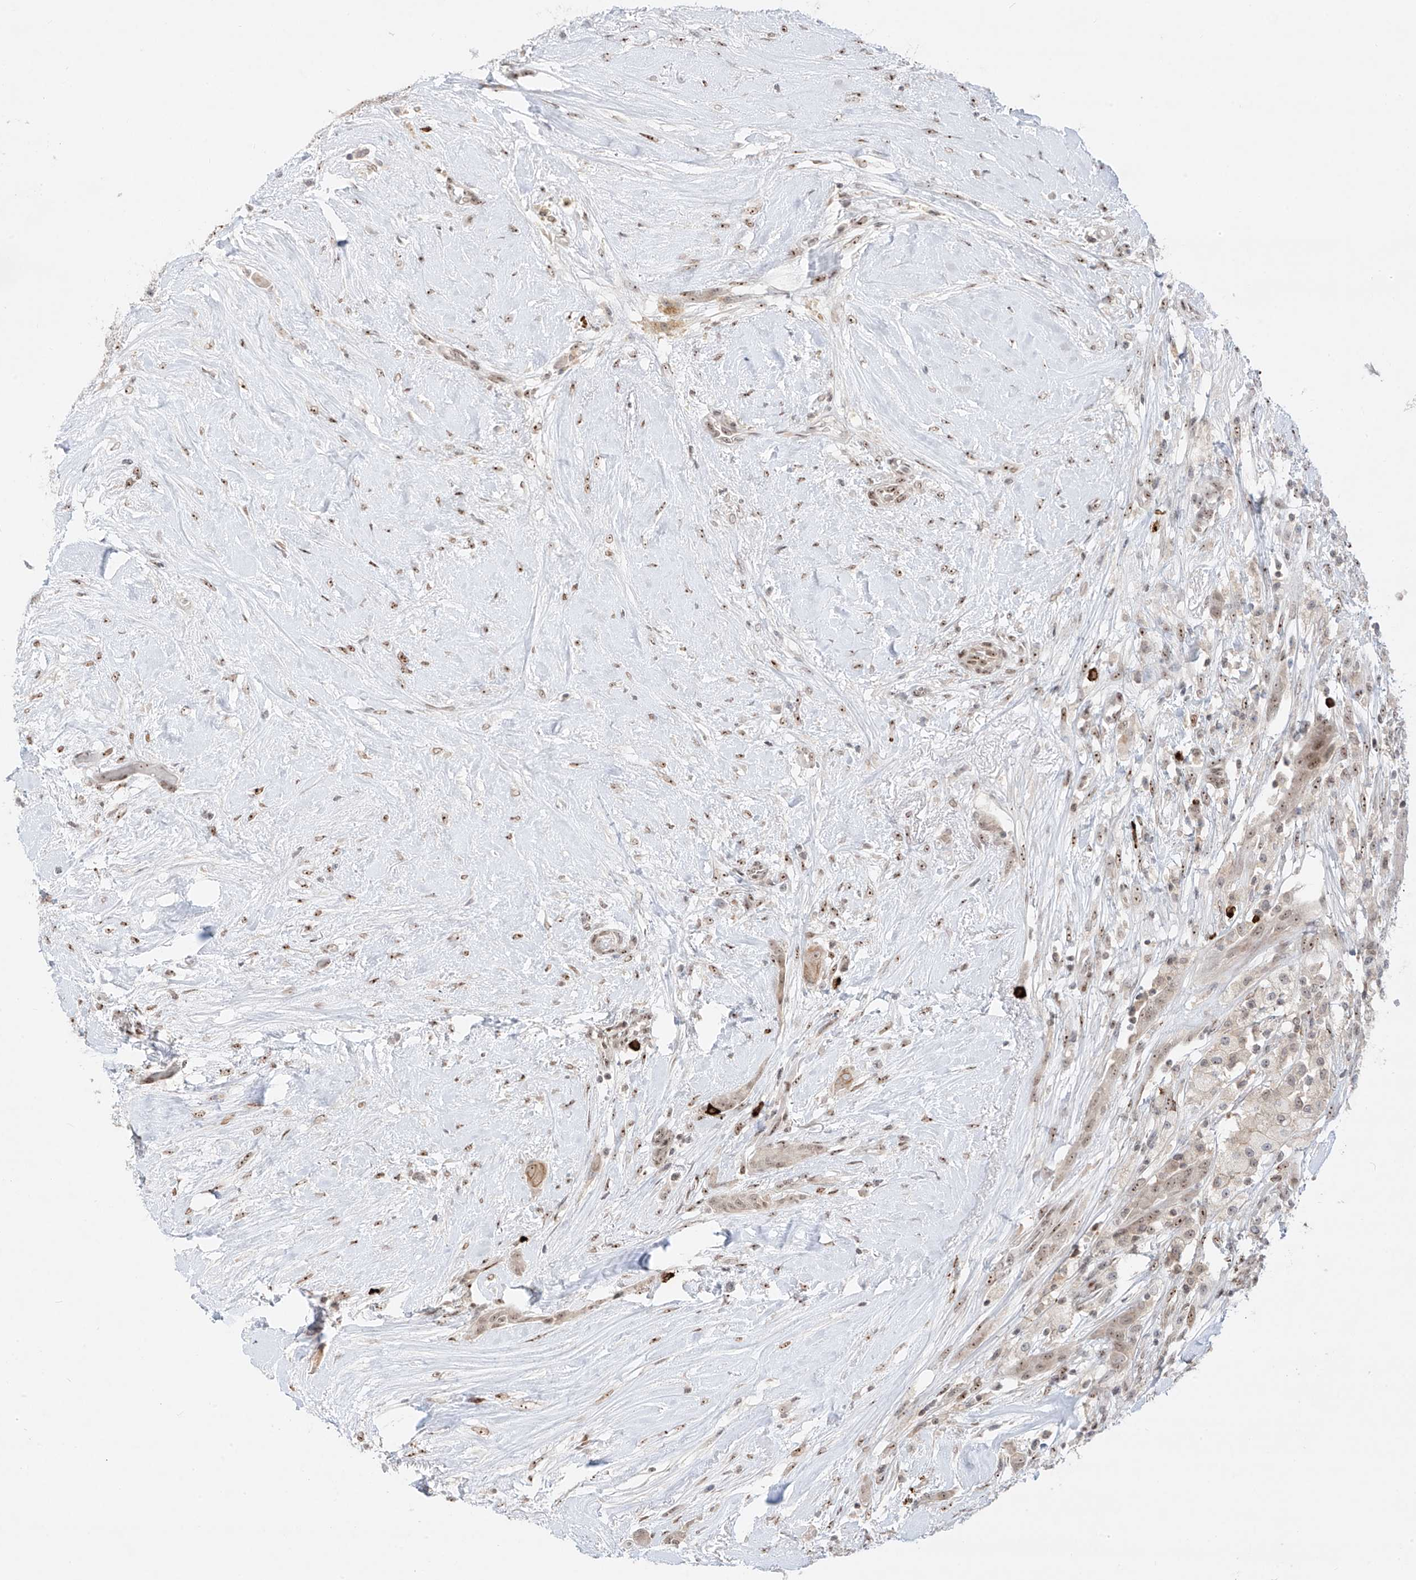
{"staining": {"intensity": "weak", "quantity": ">75%", "location": "cytoplasmic/membranous"}, "tissue": "thyroid cancer", "cell_type": "Tumor cells", "image_type": "cancer", "snomed": [{"axis": "morphology", "description": "Papillary adenocarcinoma, NOS"}, {"axis": "topography", "description": "Thyroid gland"}], "caption": "DAB (3,3'-diaminobenzidine) immunohistochemical staining of papillary adenocarcinoma (thyroid) shows weak cytoplasmic/membranous protein positivity in about >75% of tumor cells.", "gene": "ZNF512", "patient": {"sex": "female", "age": 59}}